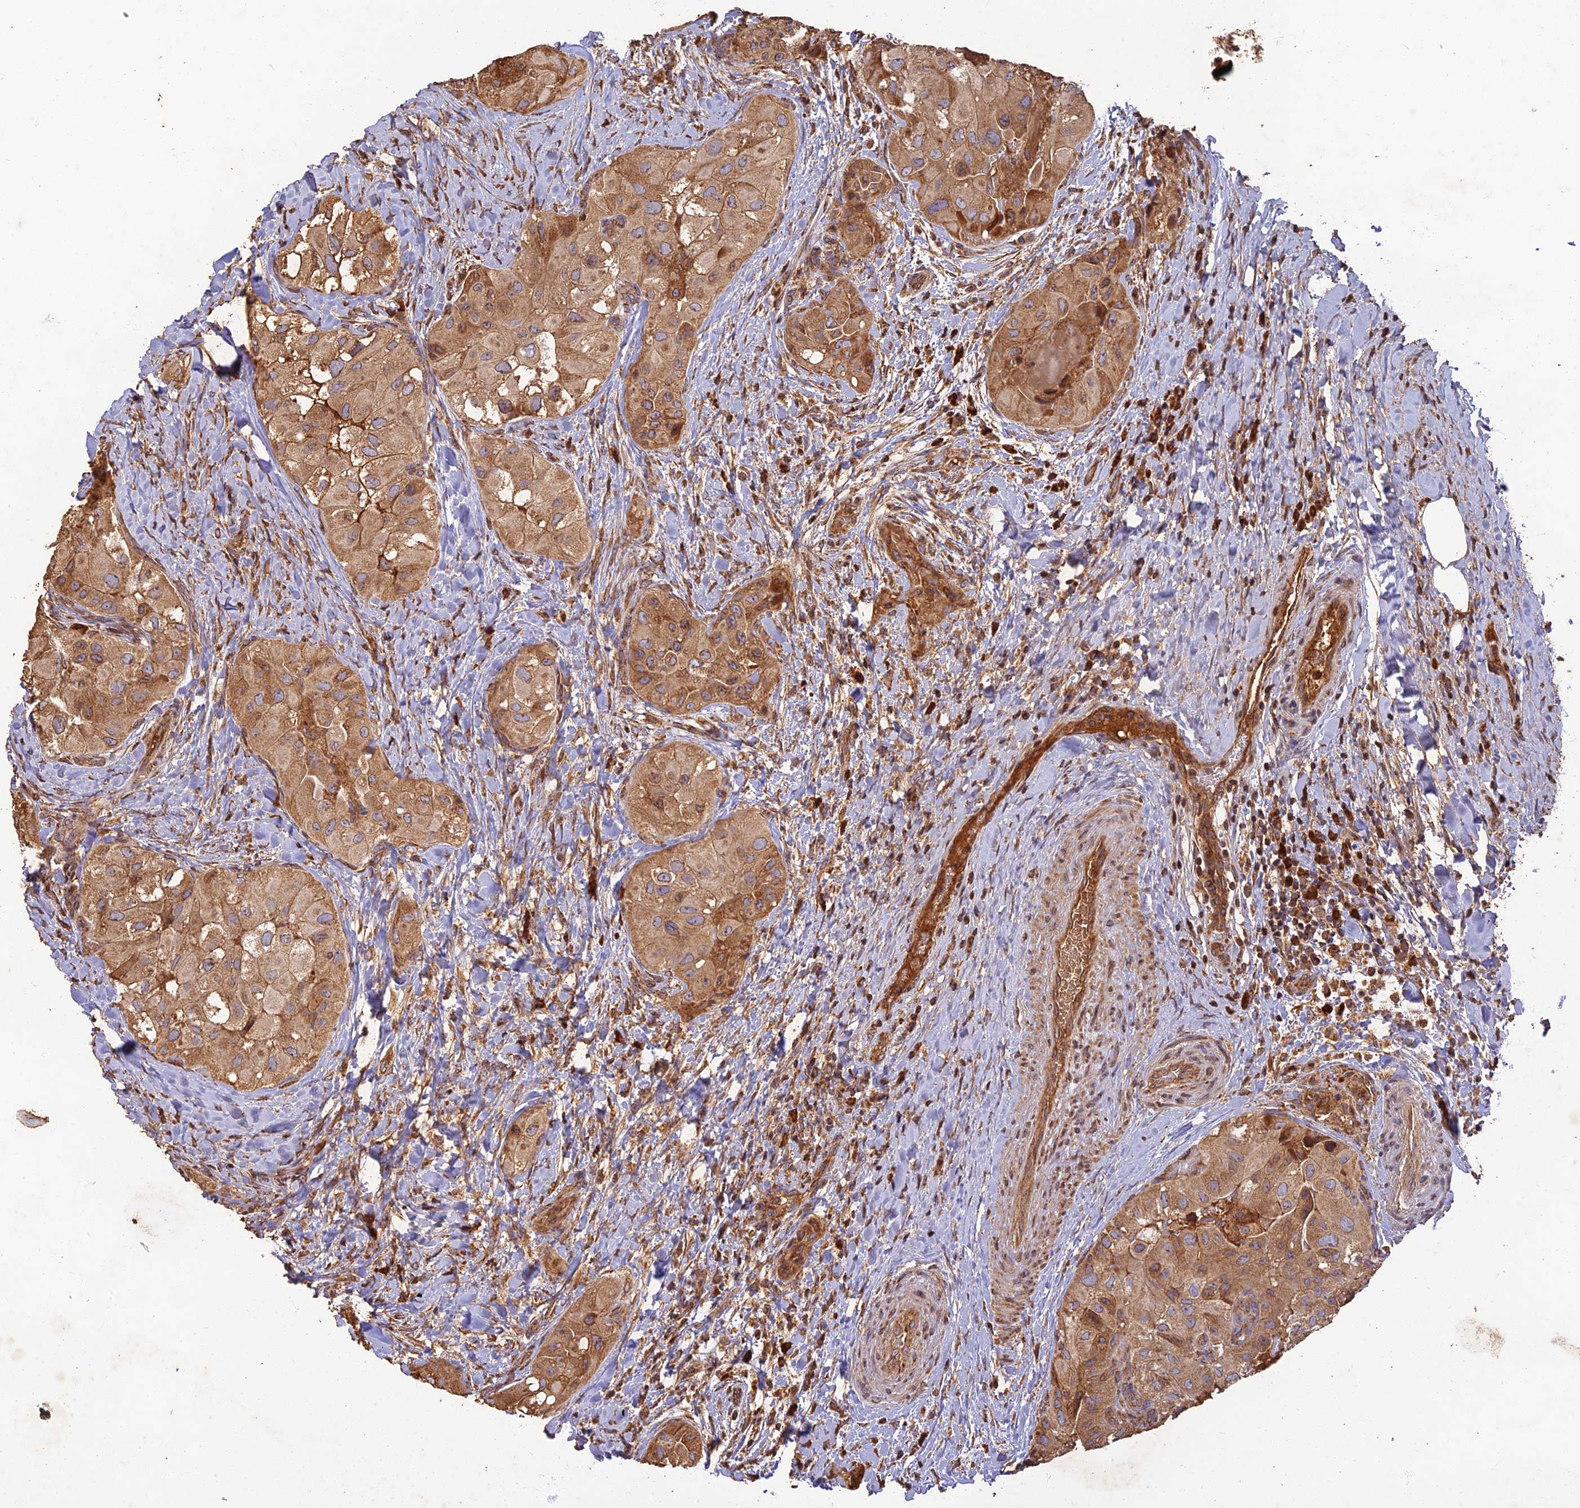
{"staining": {"intensity": "moderate", "quantity": ">75%", "location": "cytoplasmic/membranous"}, "tissue": "thyroid cancer", "cell_type": "Tumor cells", "image_type": "cancer", "snomed": [{"axis": "morphology", "description": "Normal tissue, NOS"}, {"axis": "morphology", "description": "Papillary adenocarcinoma, NOS"}, {"axis": "topography", "description": "Thyroid gland"}], "caption": "Moderate cytoplasmic/membranous staining for a protein is appreciated in approximately >75% of tumor cells of thyroid papillary adenocarcinoma using immunohistochemistry.", "gene": "CORO1C", "patient": {"sex": "female", "age": 59}}